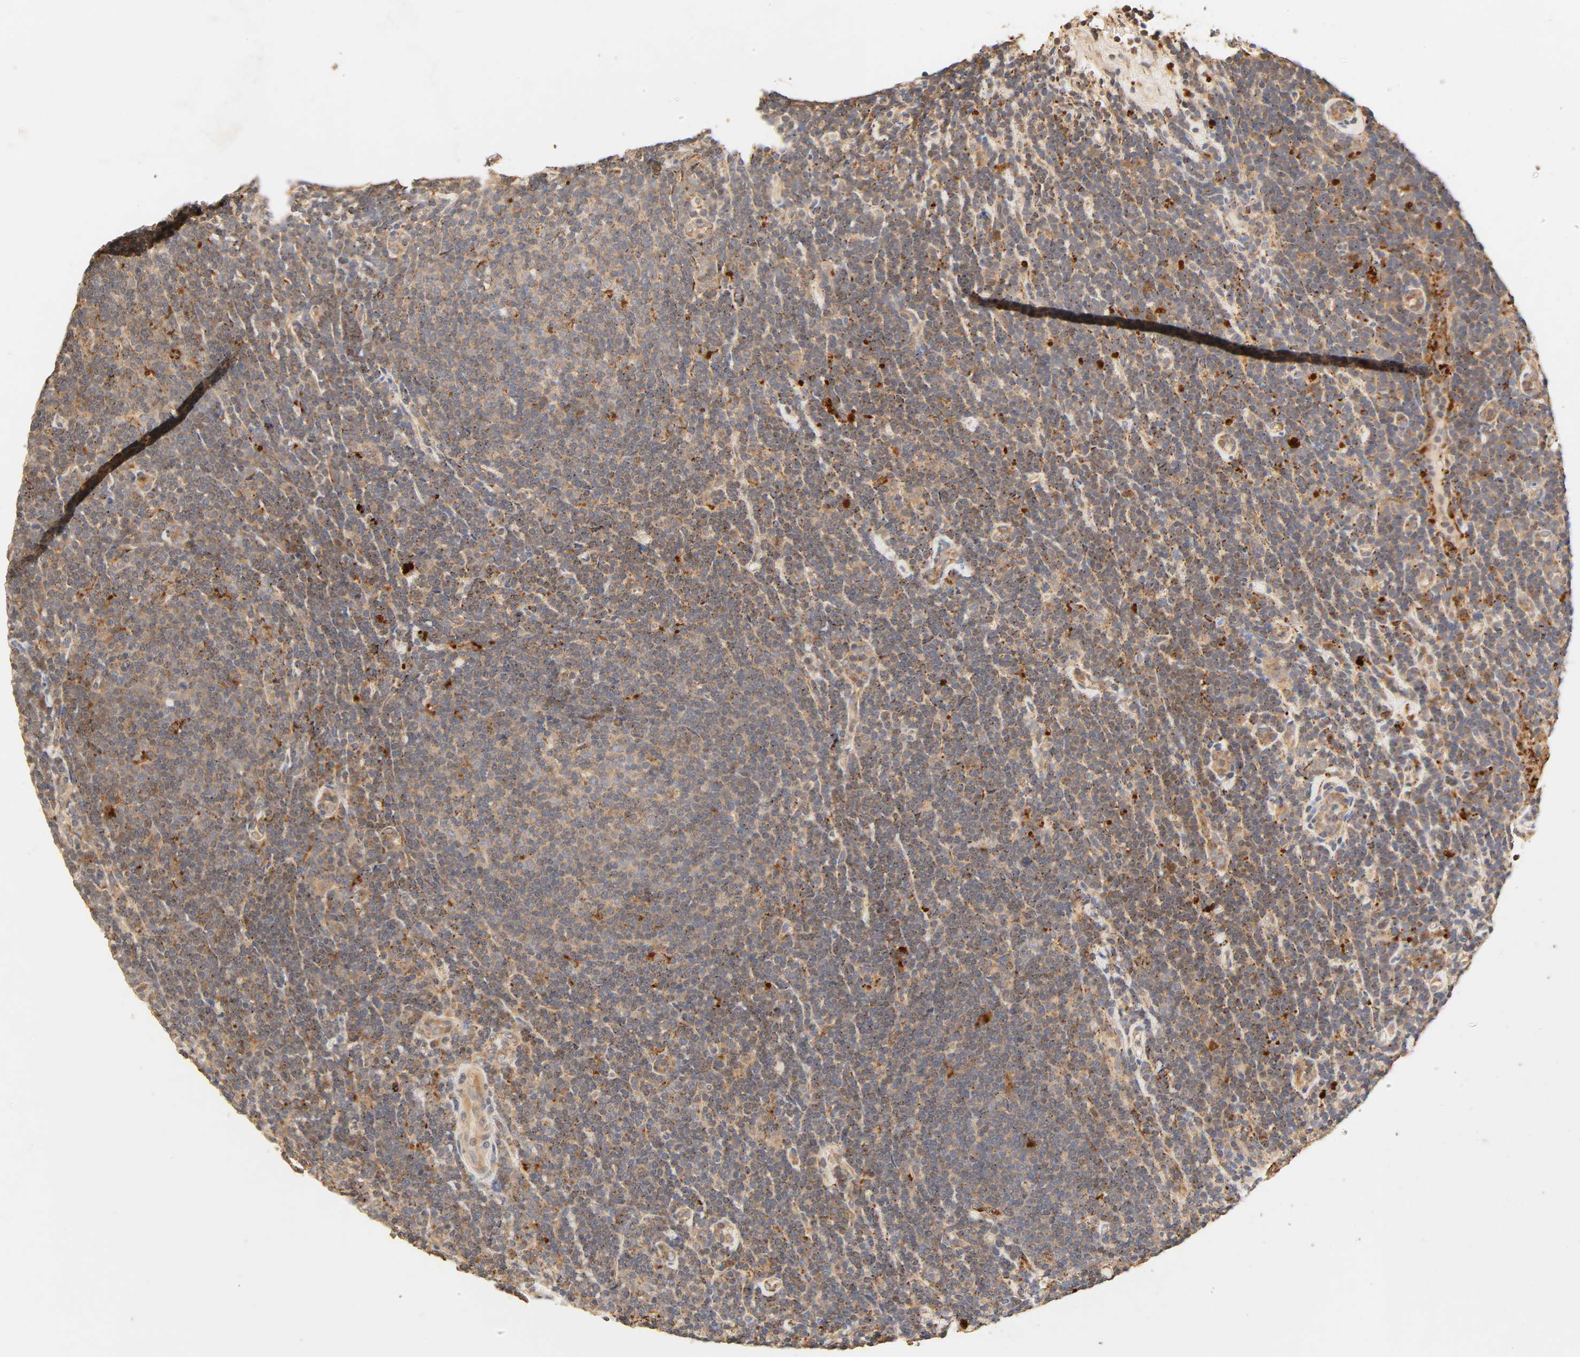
{"staining": {"intensity": "moderate", "quantity": ">75%", "location": "cytoplasmic/membranous"}, "tissue": "lymphoma", "cell_type": "Tumor cells", "image_type": "cancer", "snomed": [{"axis": "morphology", "description": "Malignant lymphoma, non-Hodgkin's type, Low grade"}, {"axis": "topography", "description": "Lymph node"}], "caption": "This histopathology image shows immunohistochemistry staining of malignant lymphoma, non-Hodgkin's type (low-grade), with medium moderate cytoplasmic/membranous staining in about >75% of tumor cells.", "gene": "MAPK6", "patient": {"sex": "male", "age": 70}}